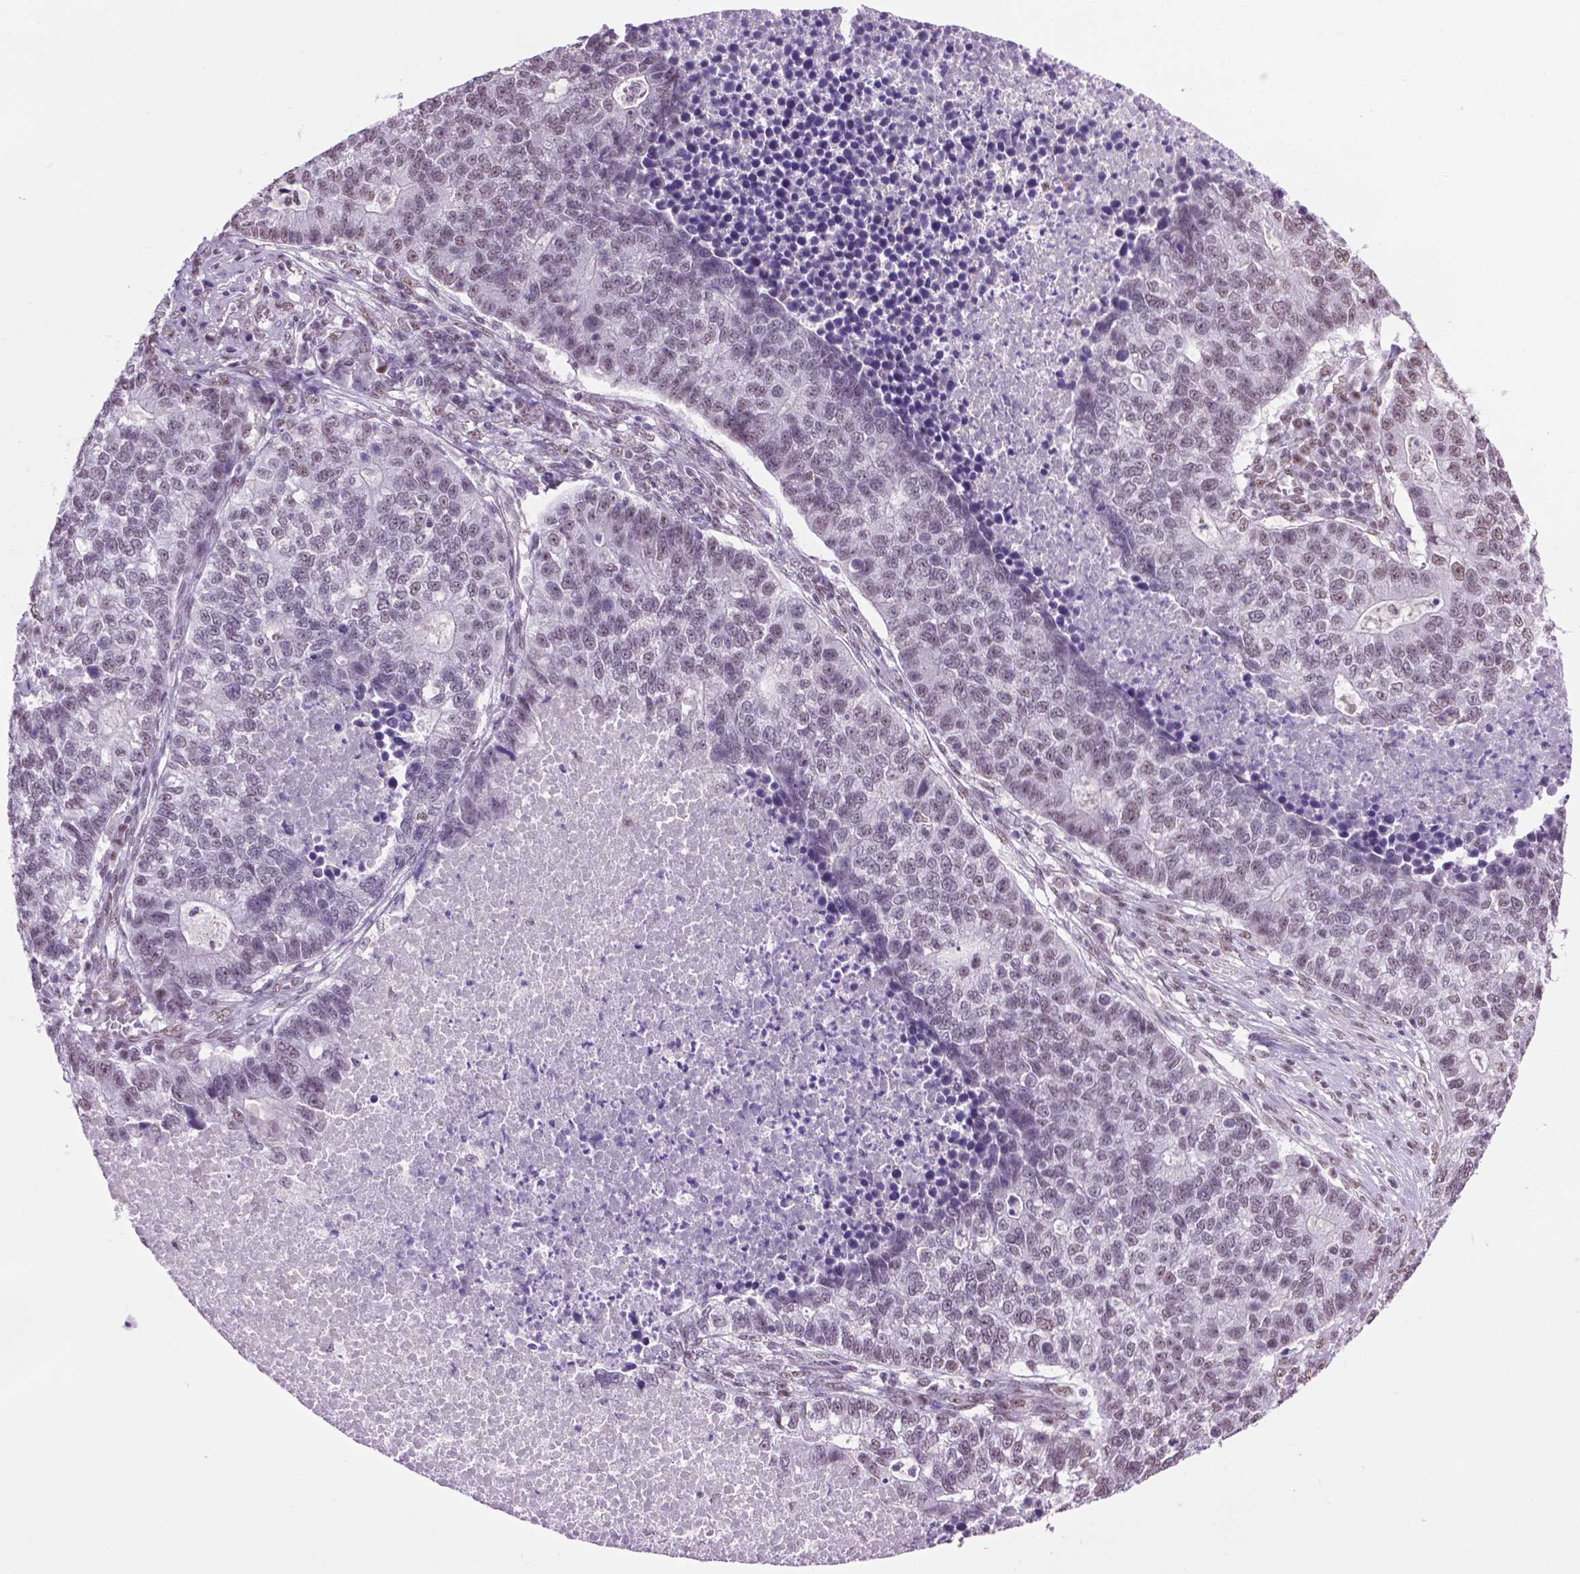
{"staining": {"intensity": "weak", "quantity": "<25%", "location": "nuclear"}, "tissue": "lung cancer", "cell_type": "Tumor cells", "image_type": "cancer", "snomed": [{"axis": "morphology", "description": "Adenocarcinoma, NOS"}, {"axis": "topography", "description": "Lung"}], "caption": "Immunohistochemistry (IHC) of human lung adenocarcinoma displays no expression in tumor cells.", "gene": "ABI2", "patient": {"sex": "male", "age": 57}}